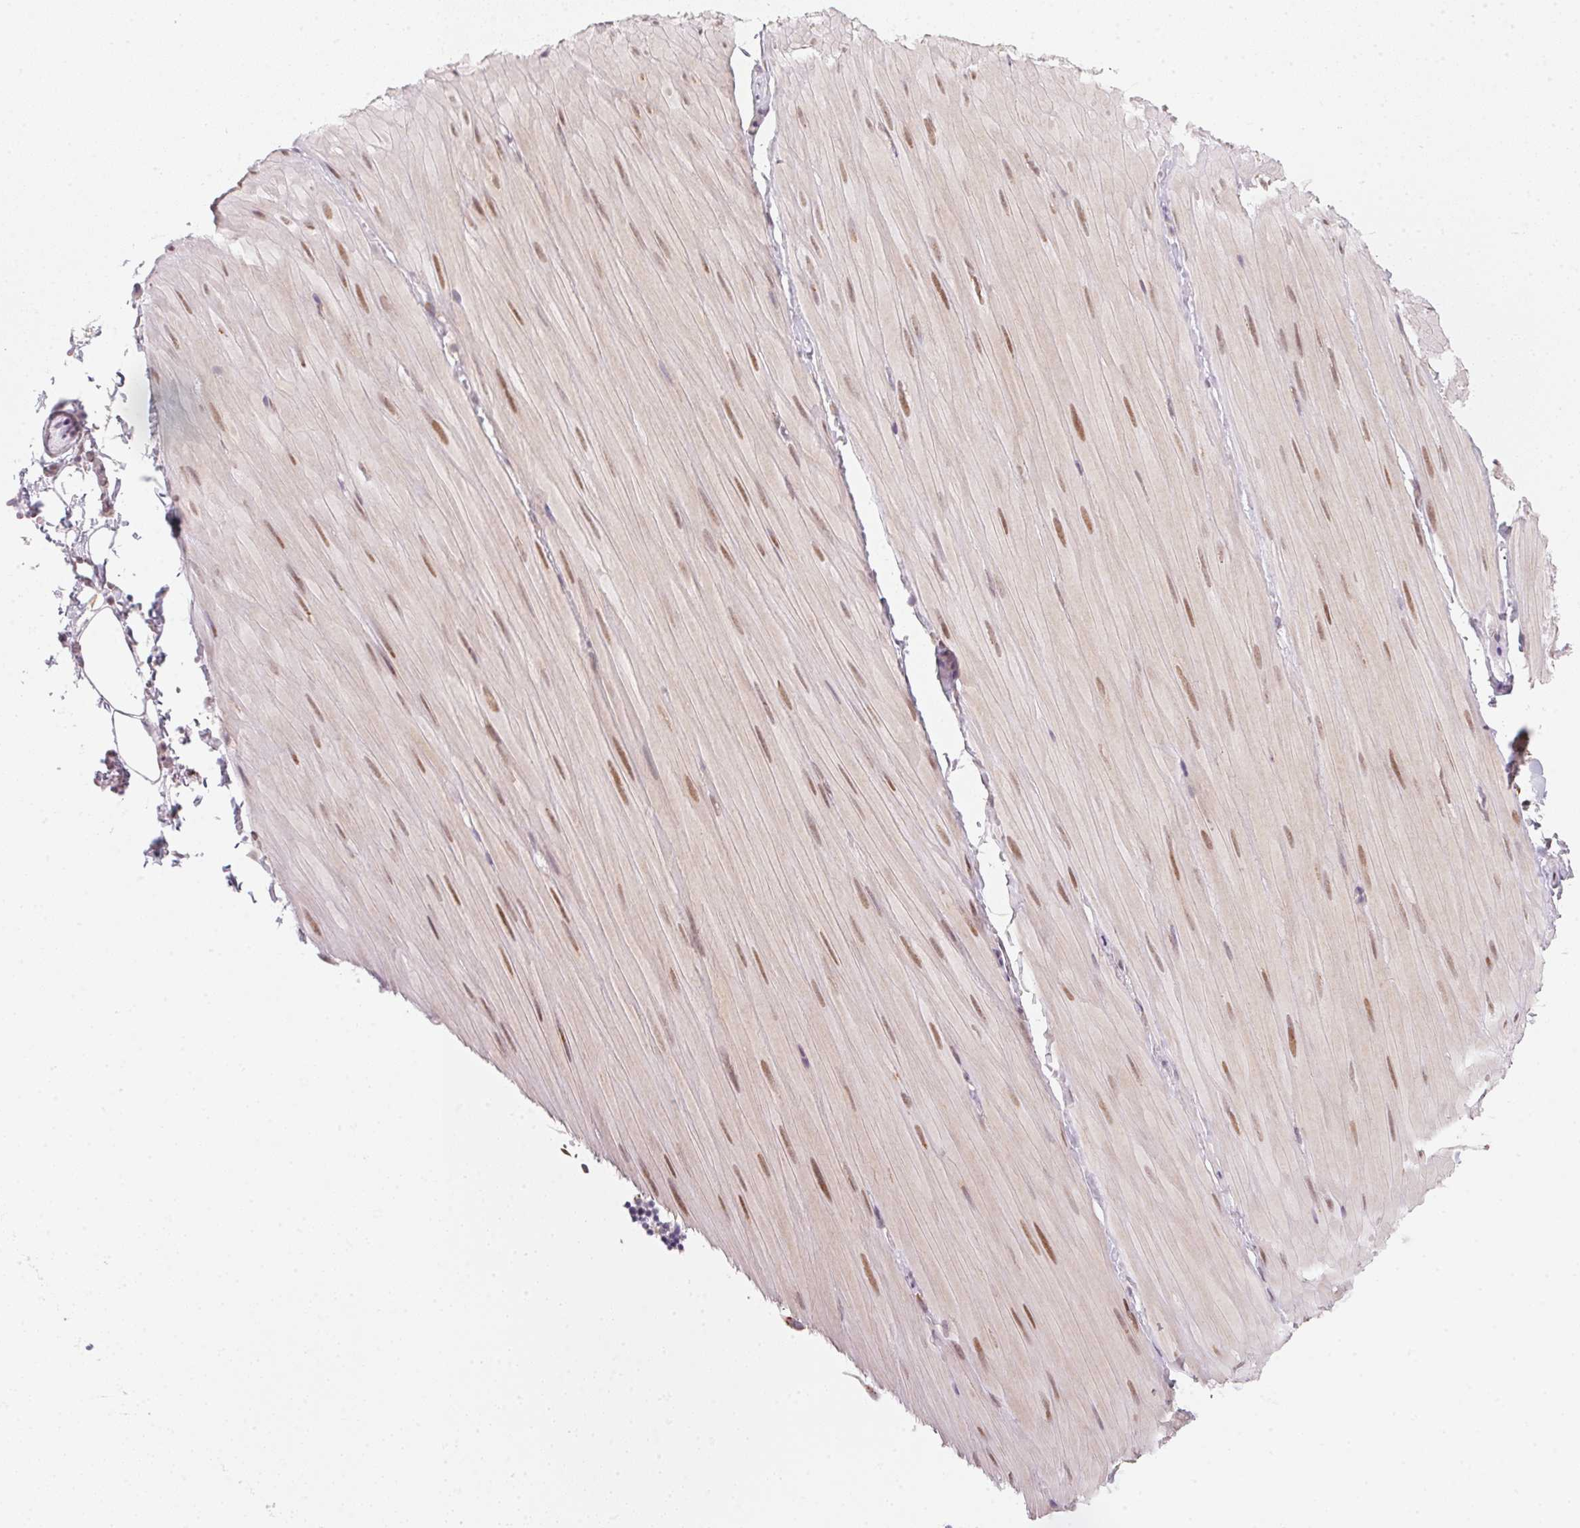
{"staining": {"intensity": "negative", "quantity": "none", "location": "none"}, "tissue": "adipose tissue", "cell_type": "Adipocytes", "image_type": "normal", "snomed": [{"axis": "morphology", "description": "Normal tissue, NOS"}, {"axis": "topography", "description": "Smooth muscle"}, {"axis": "topography", "description": "Peripheral nerve tissue"}], "caption": "DAB (3,3'-diaminobenzidine) immunohistochemical staining of benign adipose tissue exhibits no significant expression in adipocytes. (Stains: DAB immunohistochemistry with hematoxylin counter stain, Microscopy: brightfield microscopy at high magnification).", "gene": "RAB22A", "patient": {"sex": "male", "age": 58}}